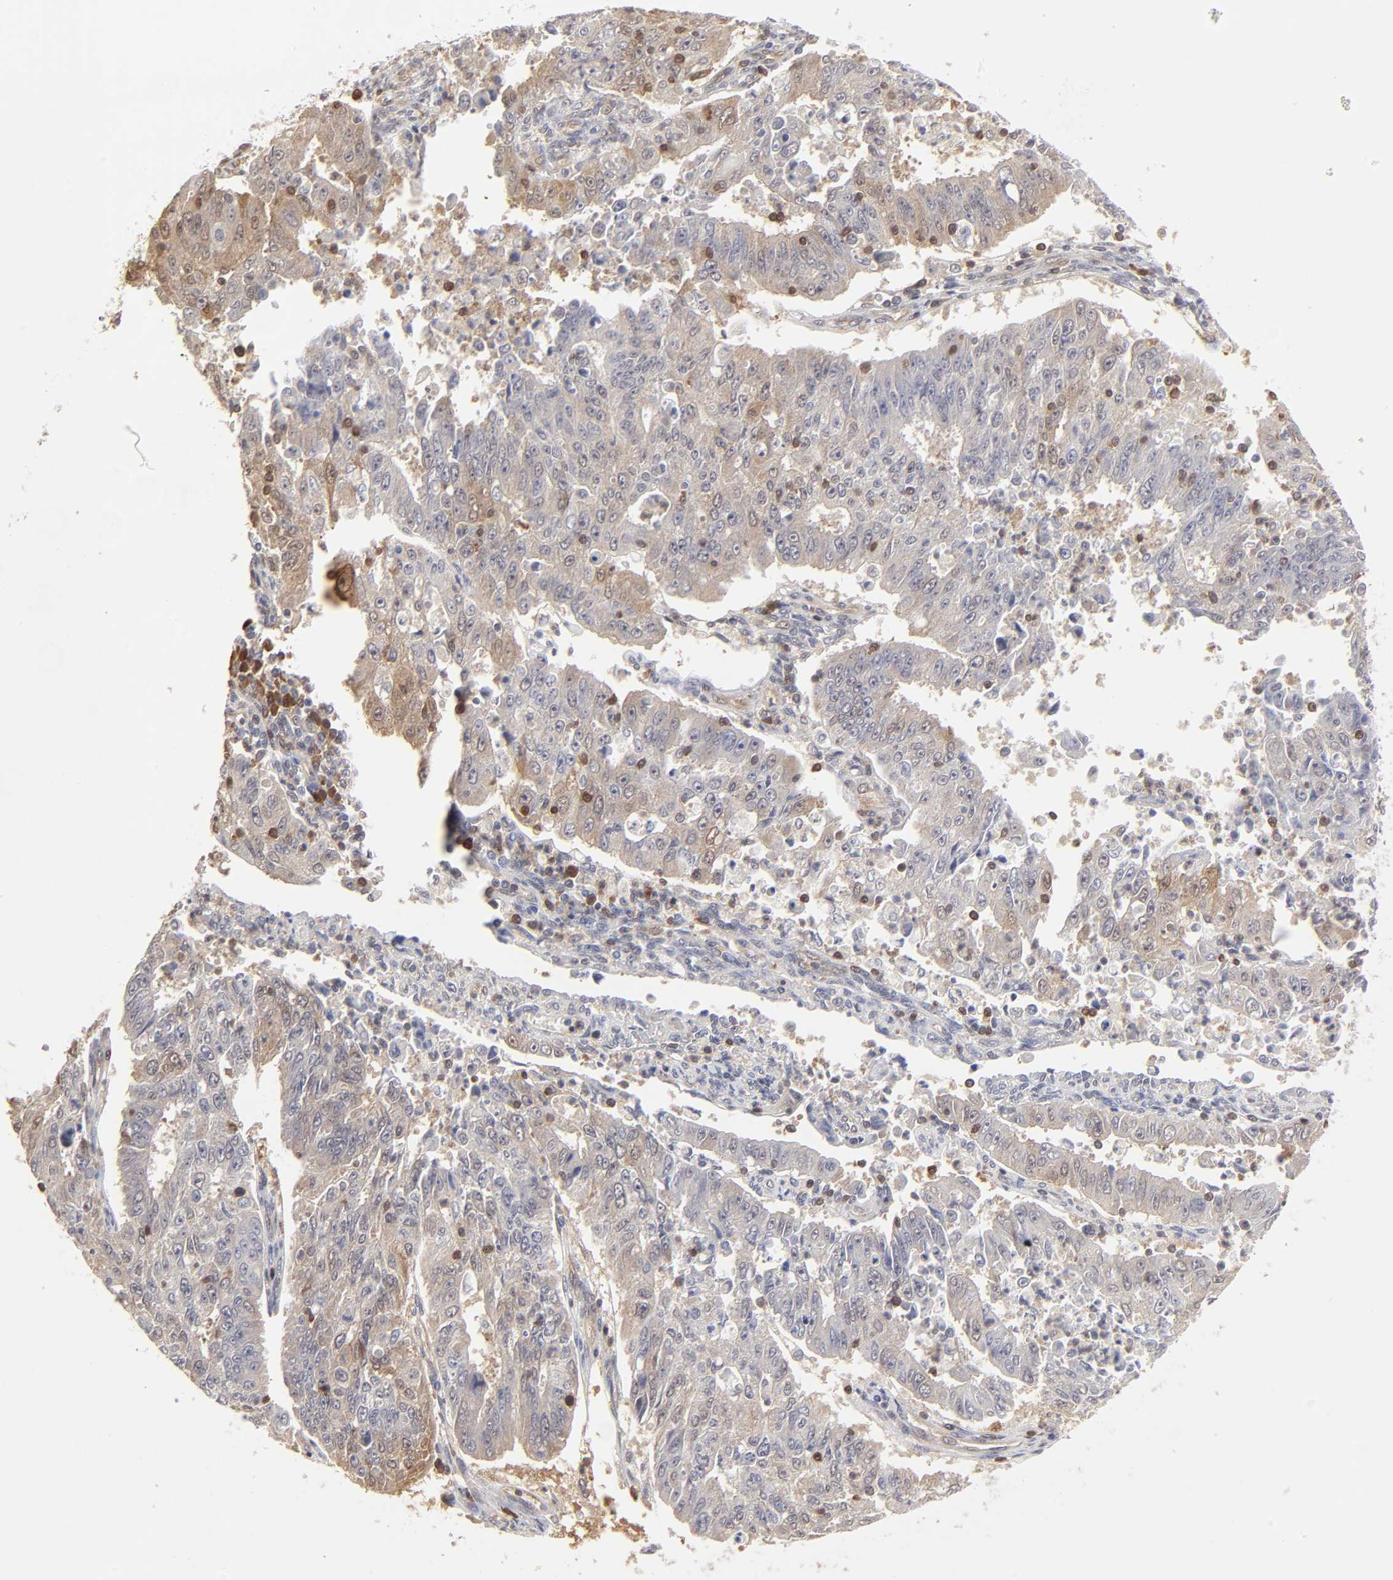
{"staining": {"intensity": "weak", "quantity": "<25%", "location": "cytoplasmic/membranous"}, "tissue": "endometrial cancer", "cell_type": "Tumor cells", "image_type": "cancer", "snomed": [{"axis": "morphology", "description": "Adenocarcinoma, NOS"}, {"axis": "topography", "description": "Endometrium"}], "caption": "Human endometrial cancer (adenocarcinoma) stained for a protein using immunohistochemistry reveals no expression in tumor cells.", "gene": "CASP3", "patient": {"sex": "female", "age": 42}}